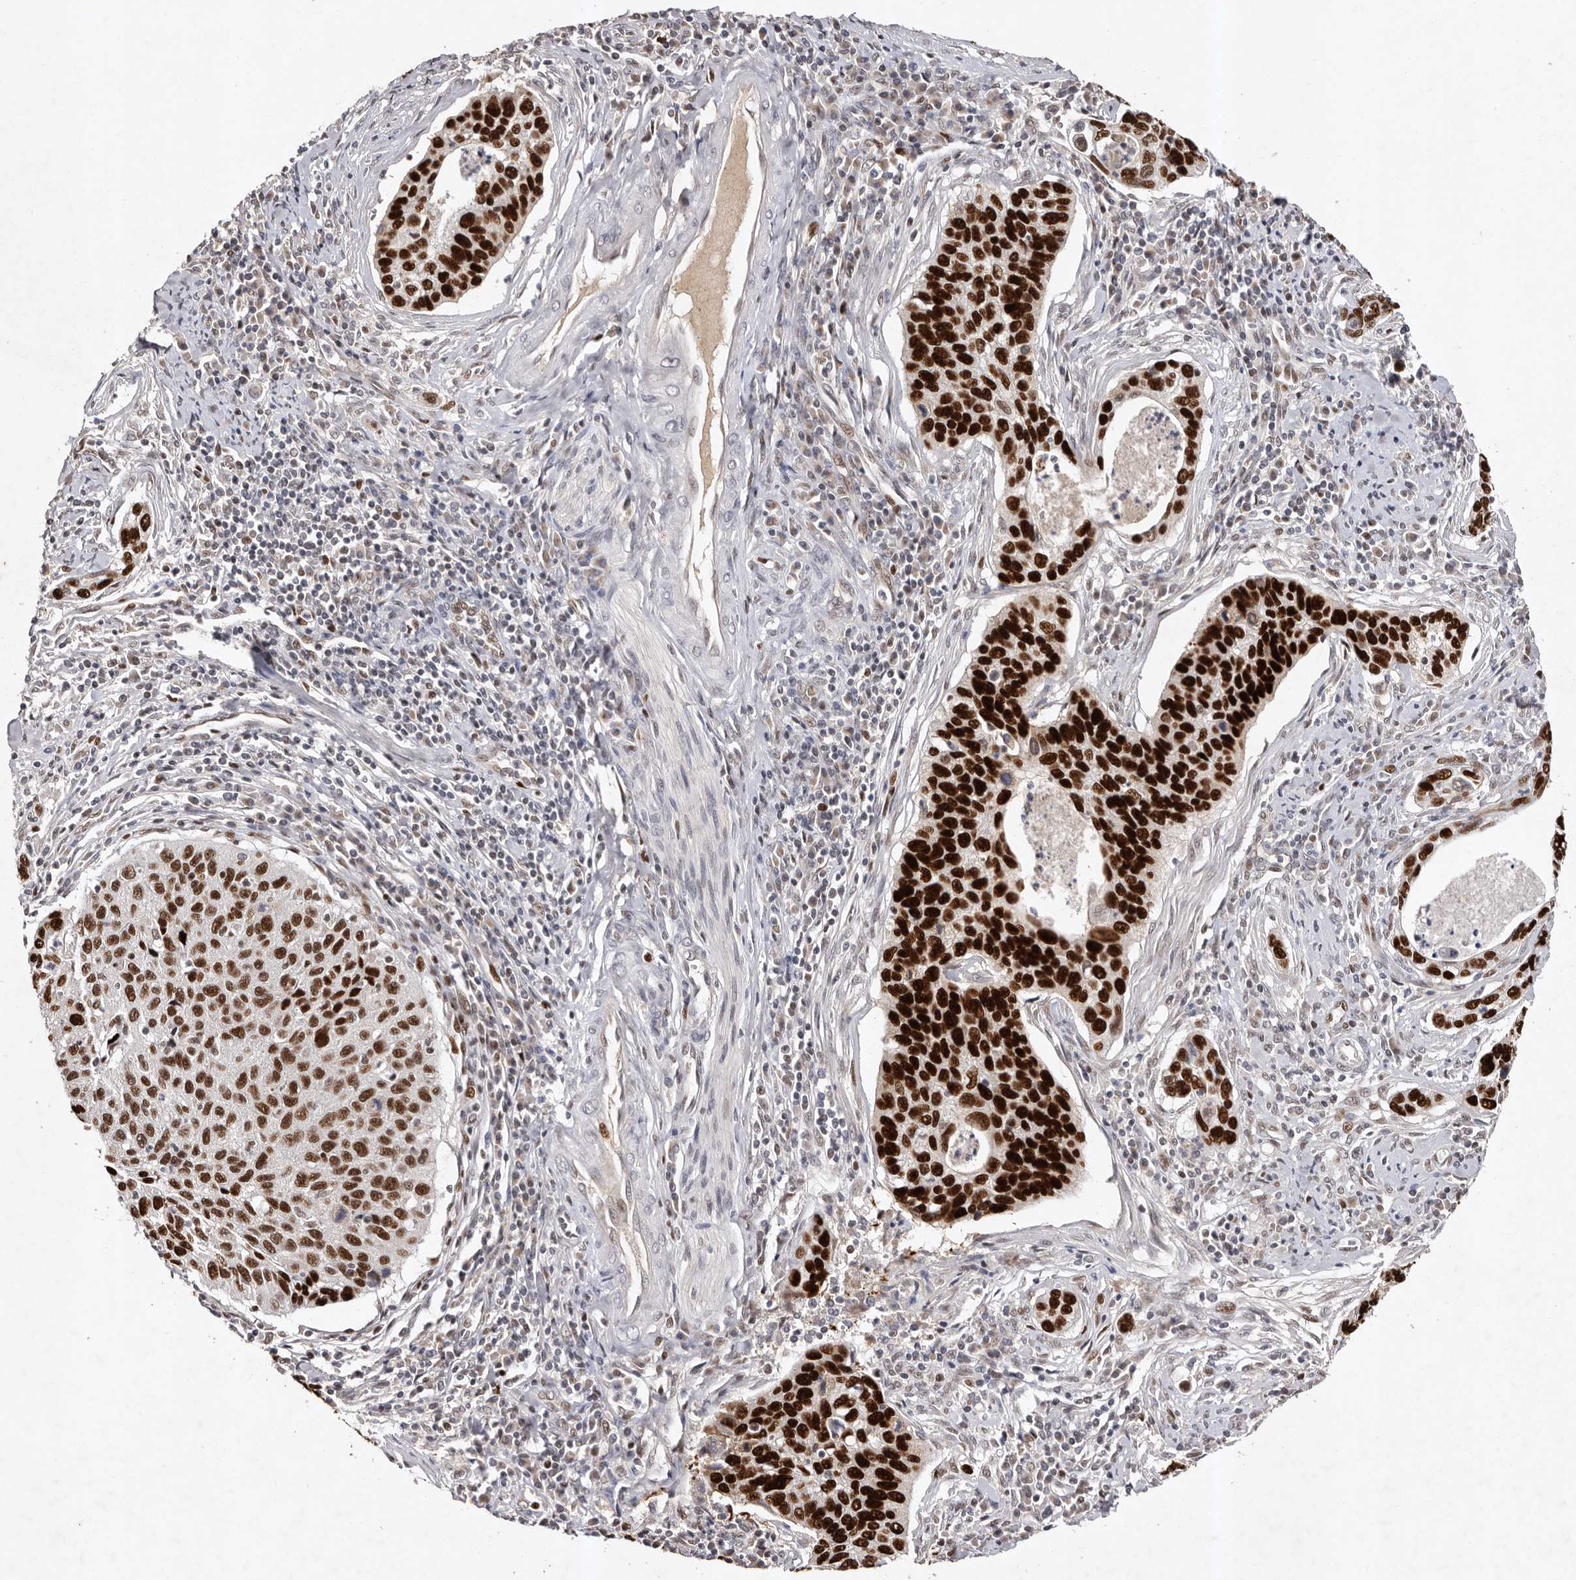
{"staining": {"intensity": "strong", "quantity": ">75%", "location": "nuclear"}, "tissue": "cervical cancer", "cell_type": "Tumor cells", "image_type": "cancer", "snomed": [{"axis": "morphology", "description": "Squamous cell carcinoma, NOS"}, {"axis": "topography", "description": "Cervix"}], "caption": "An image showing strong nuclear positivity in approximately >75% of tumor cells in cervical cancer (squamous cell carcinoma), as visualized by brown immunohistochemical staining.", "gene": "KLF7", "patient": {"sex": "female", "age": 53}}